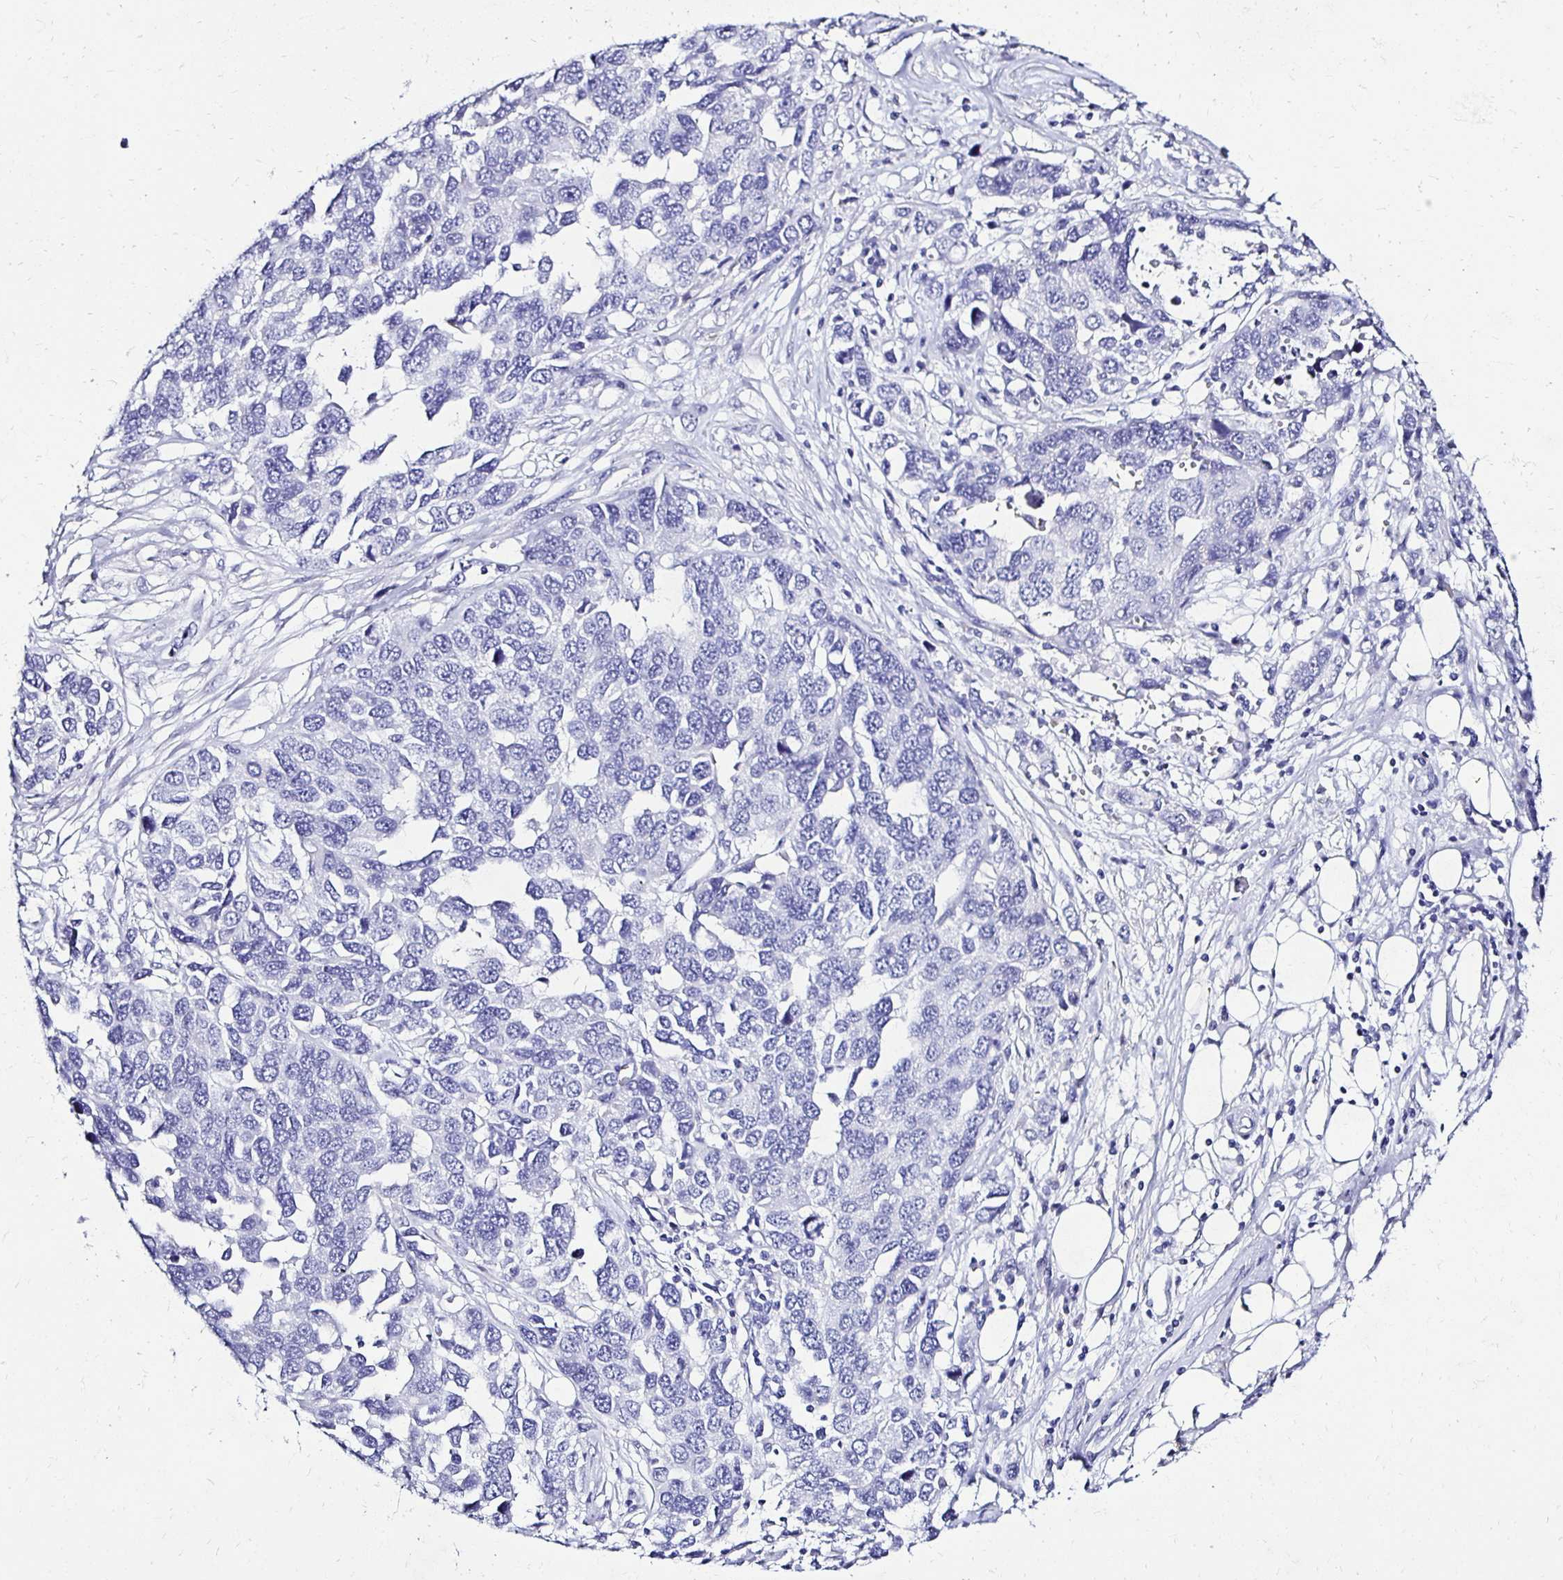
{"staining": {"intensity": "negative", "quantity": "none", "location": "none"}, "tissue": "ovarian cancer", "cell_type": "Tumor cells", "image_type": "cancer", "snomed": [{"axis": "morphology", "description": "Cystadenocarcinoma, serous, NOS"}, {"axis": "topography", "description": "Ovary"}], "caption": "Human ovarian cancer (serous cystadenocarcinoma) stained for a protein using IHC demonstrates no staining in tumor cells.", "gene": "KCNT1", "patient": {"sex": "female", "age": 76}}